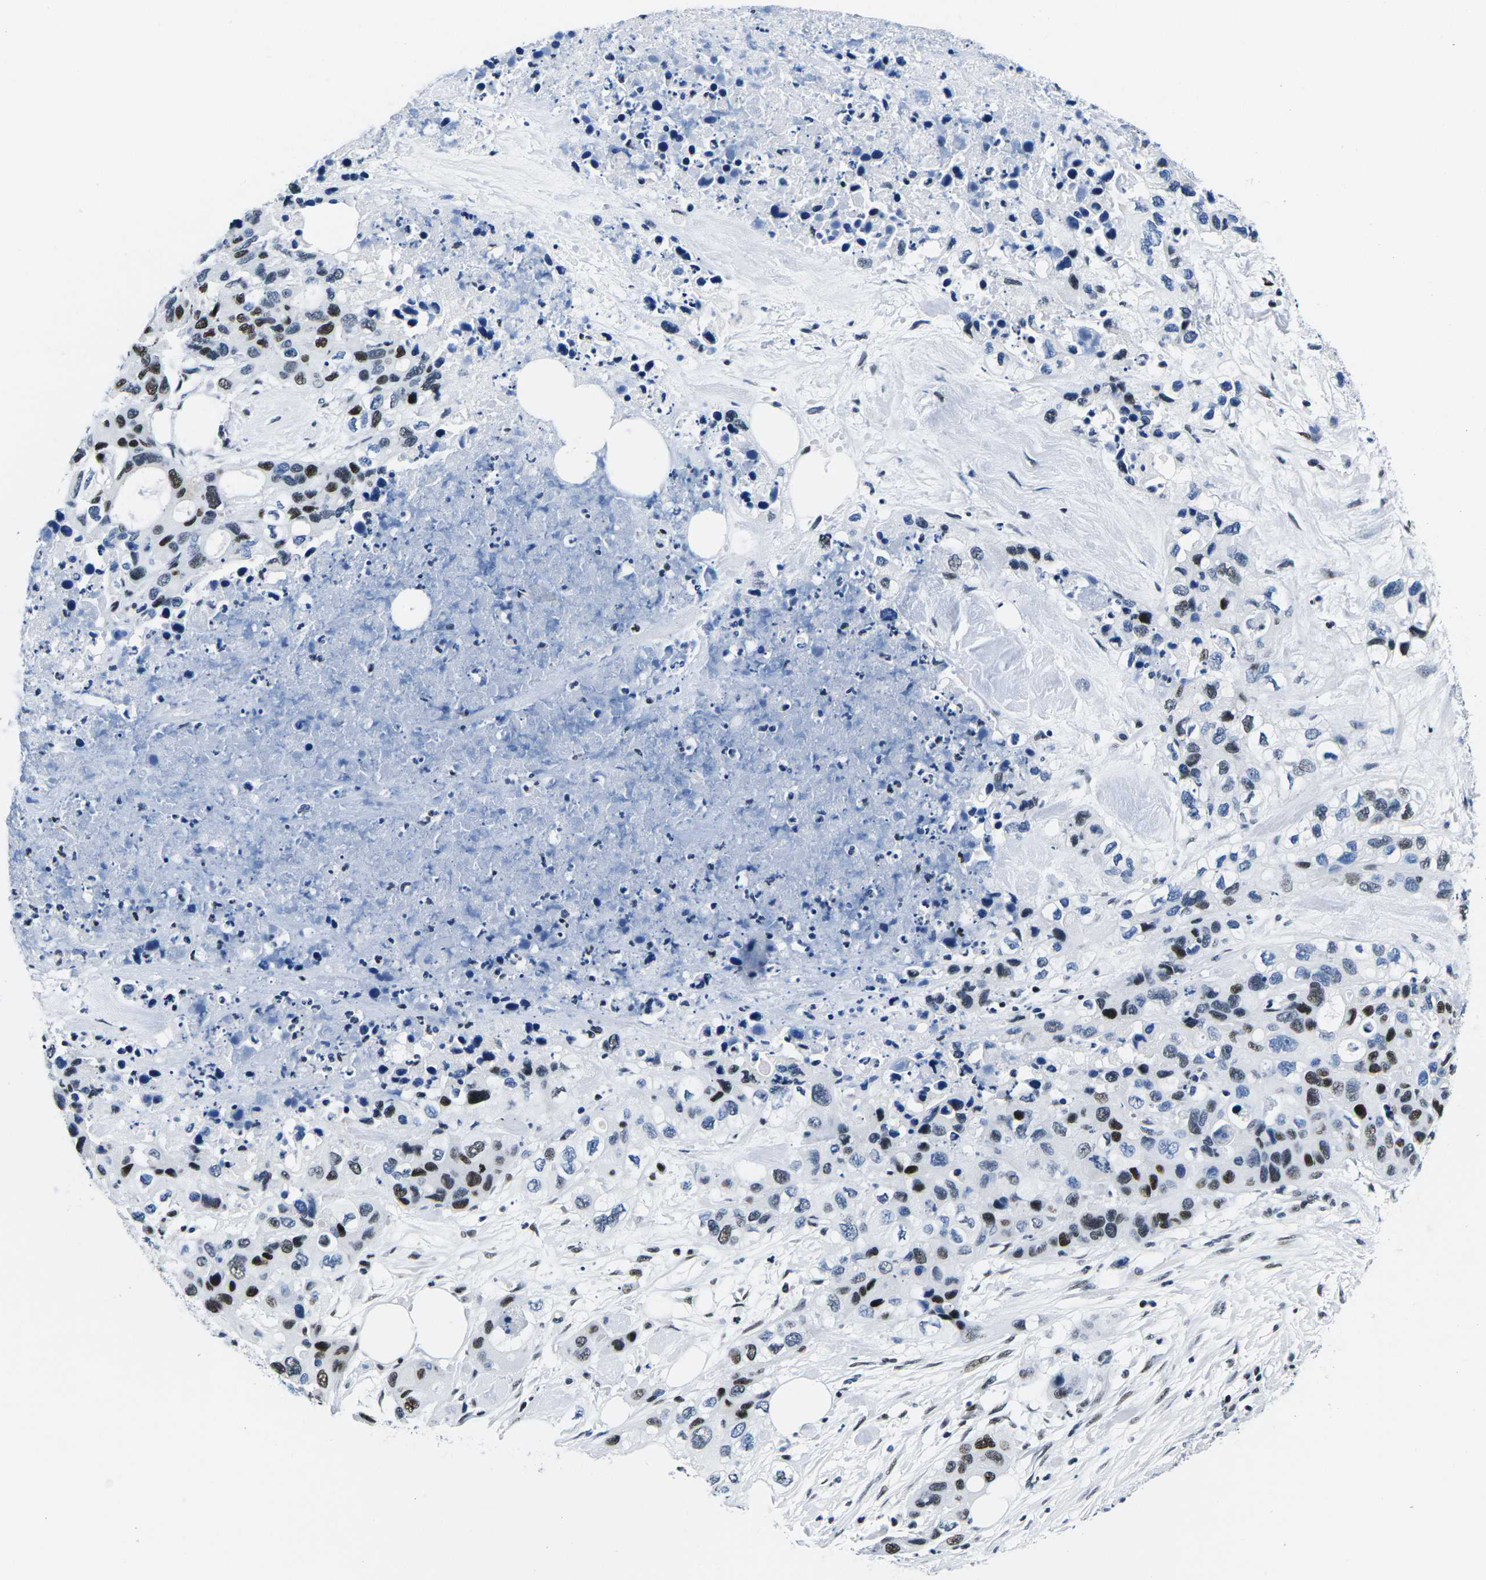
{"staining": {"intensity": "moderate", "quantity": "25%-75%", "location": "nuclear"}, "tissue": "pancreatic cancer", "cell_type": "Tumor cells", "image_type": "cancer", "snomed": [{"axis": "morphology", "description": "Adenocarcinoma, NOS"}, {"axis": "topography", "description": "Pancreas"}], "caption": "A high-resolution image shows IHC staining of adenocarcinoma (pancreatic), which demonstrates moderate nuclear staining in about 25%-75% of tumor cells.", "gene": "ATF1", "patient": {"sex": "female", "age": 71}}